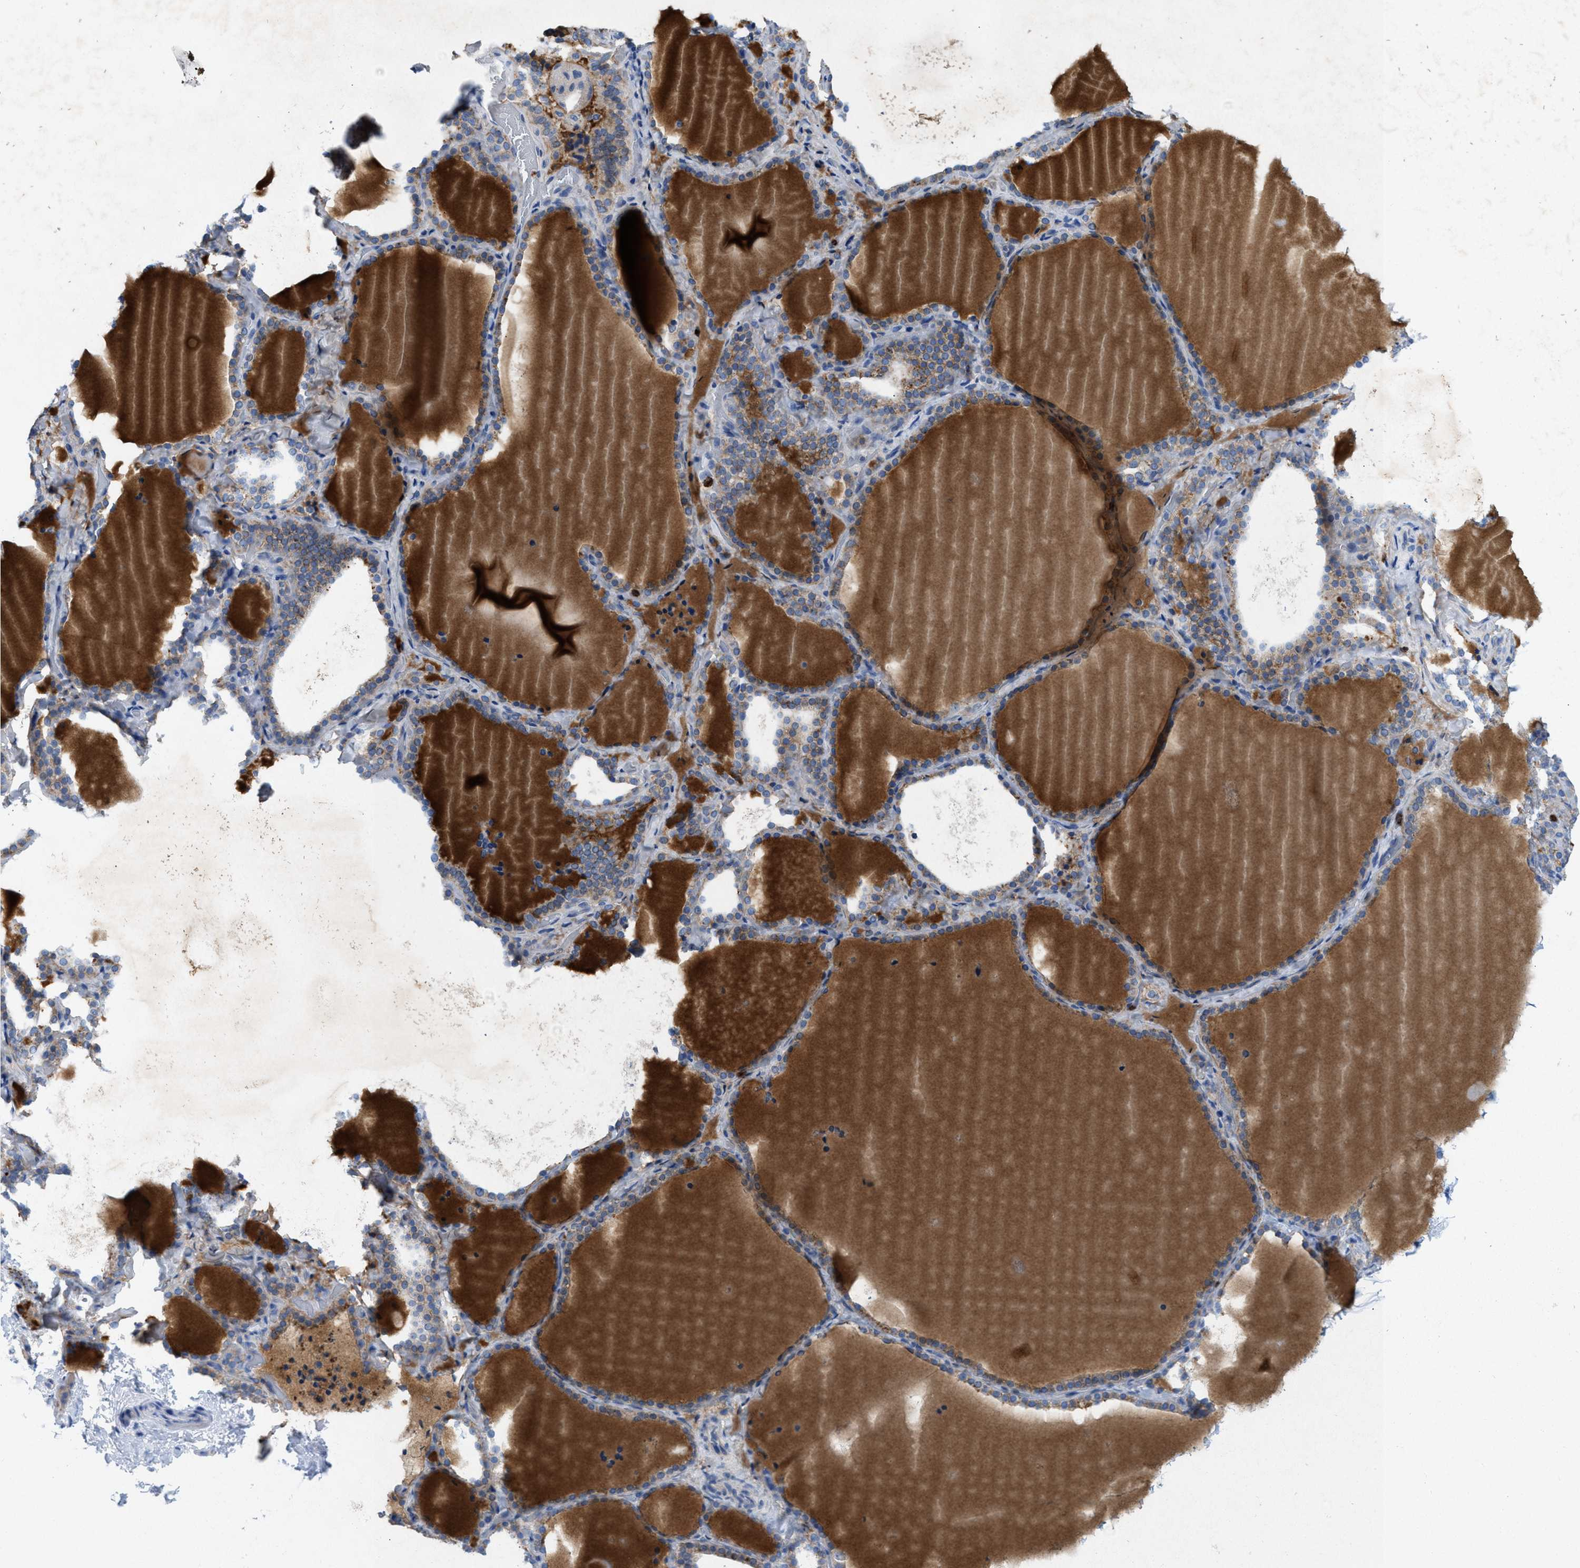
{"staining": {"intensity": "weak", "quantity": "25%-75%", "location": "cytoplasmic/membranous"}, "tissue": "thyroid gland", "cell_type": "Glandular cells", "image_type": "normal", "snomed": [{"axis": "morphology", "description": "Normal tissue, NOS"}, {"axis": "topography", "description": "Thyroid gland"}], "caption": "Glandular cells show low levels of weak cytoplasmic/membranous expression in approximately 25%-75% of cells in benign human thyroid gland. (DAB = brown stain, brightfield microscopy at high magnification).", "gene": "CKLF", "patient": {"sex": "female", "age": 22}}